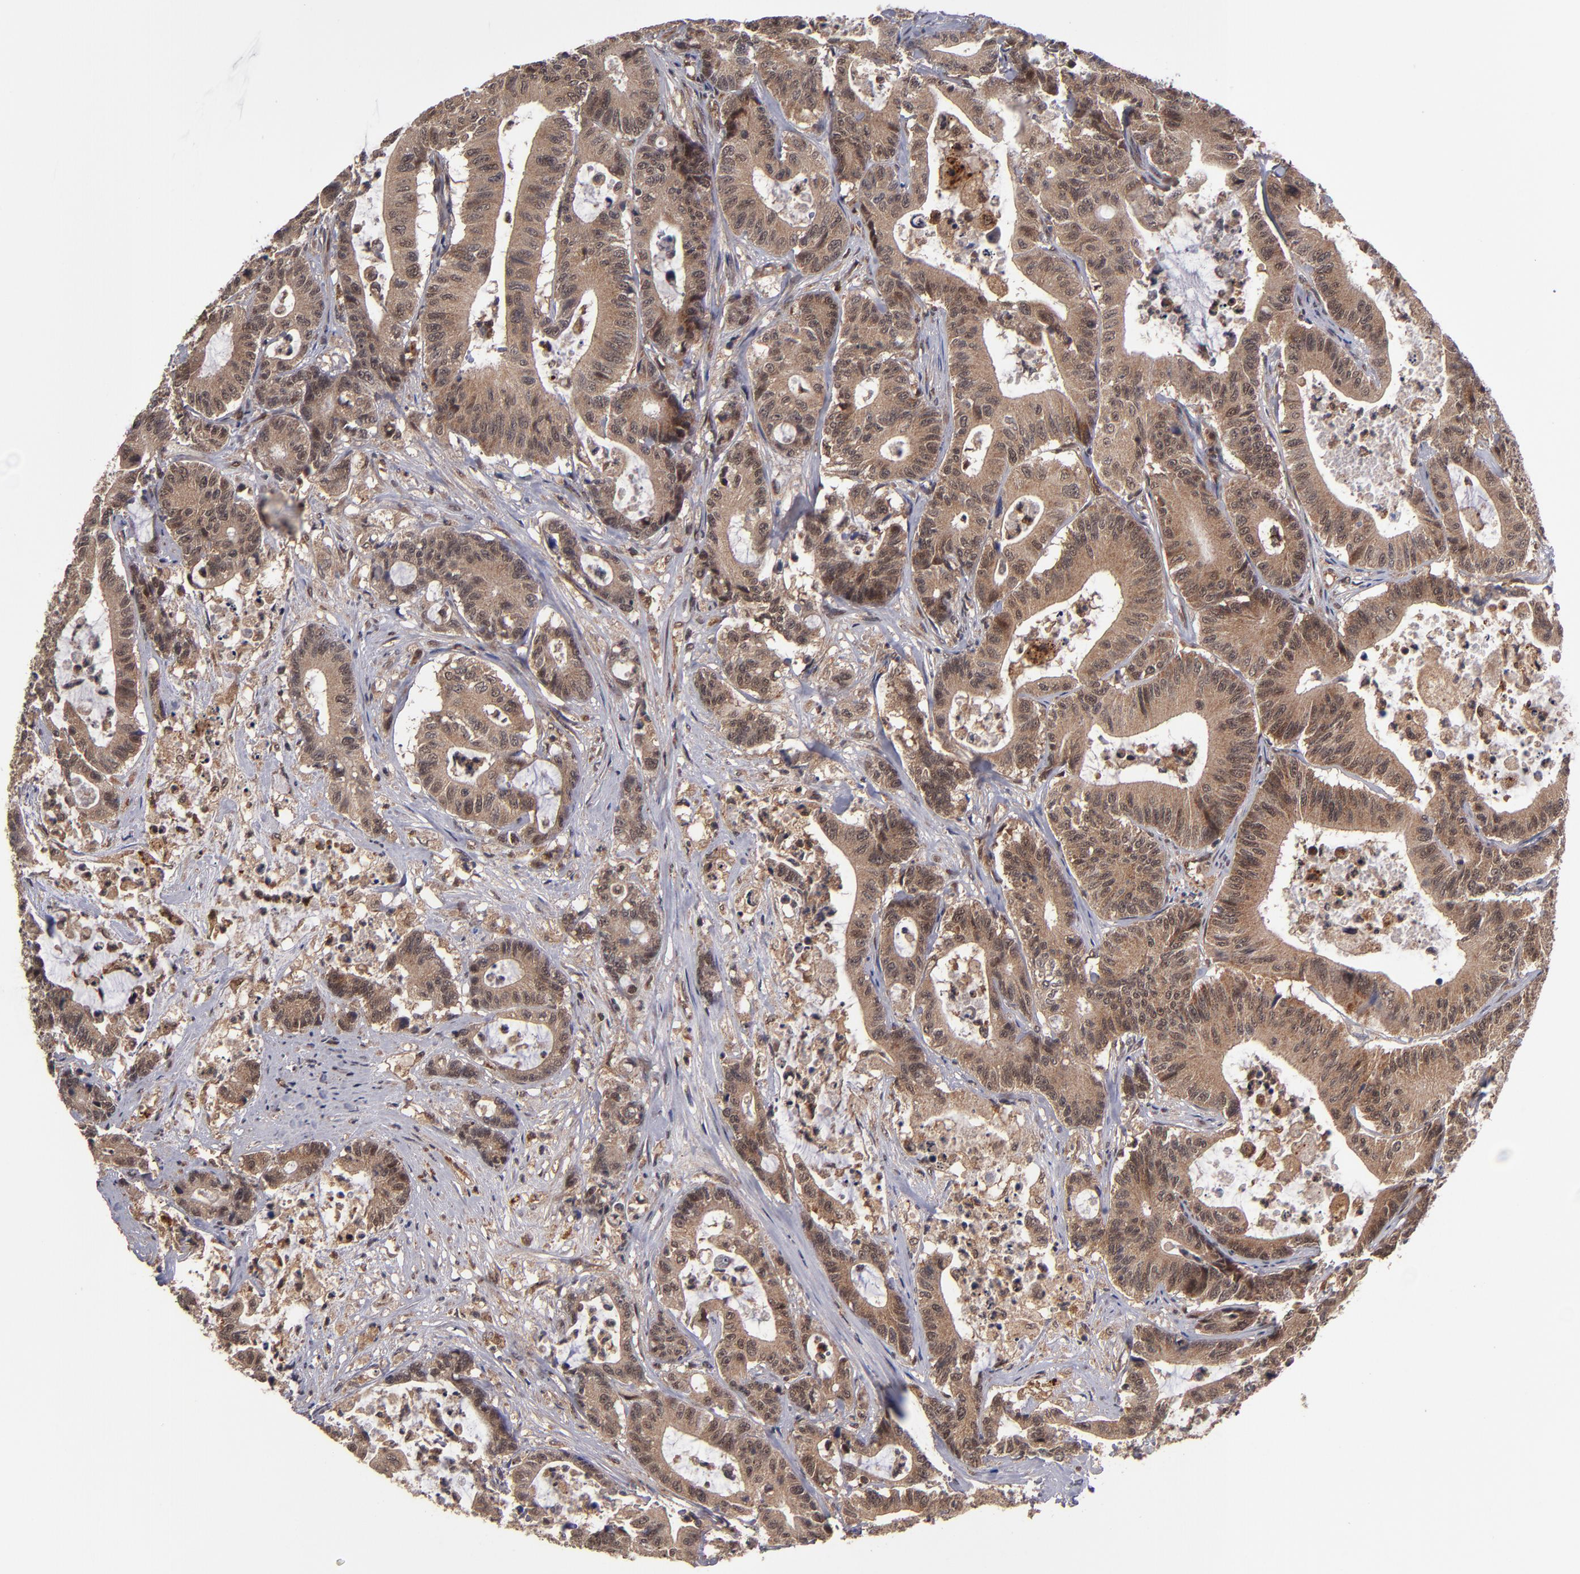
{"staining": {"intensity": "moderate", "quantity": ">75%", "location": "cytoplasmic/membranous"}, "tissue": "colorectal cancer", "cell_type": "Tumor cells", "image_type": "cancer", "snomed": [{"axis": "morphology", "description": "Adenocarcinoma, NOS"}, {"axis": "topography", "description": "Colon"}], "caption": "A brown stain shows moderate cytoplasmic/membranous staining of a protein in human colorectal cancer (adenocarcinoma) tumor cells.", "gene": "CUL5", "patient": {"sex": "female", "age": 84}}